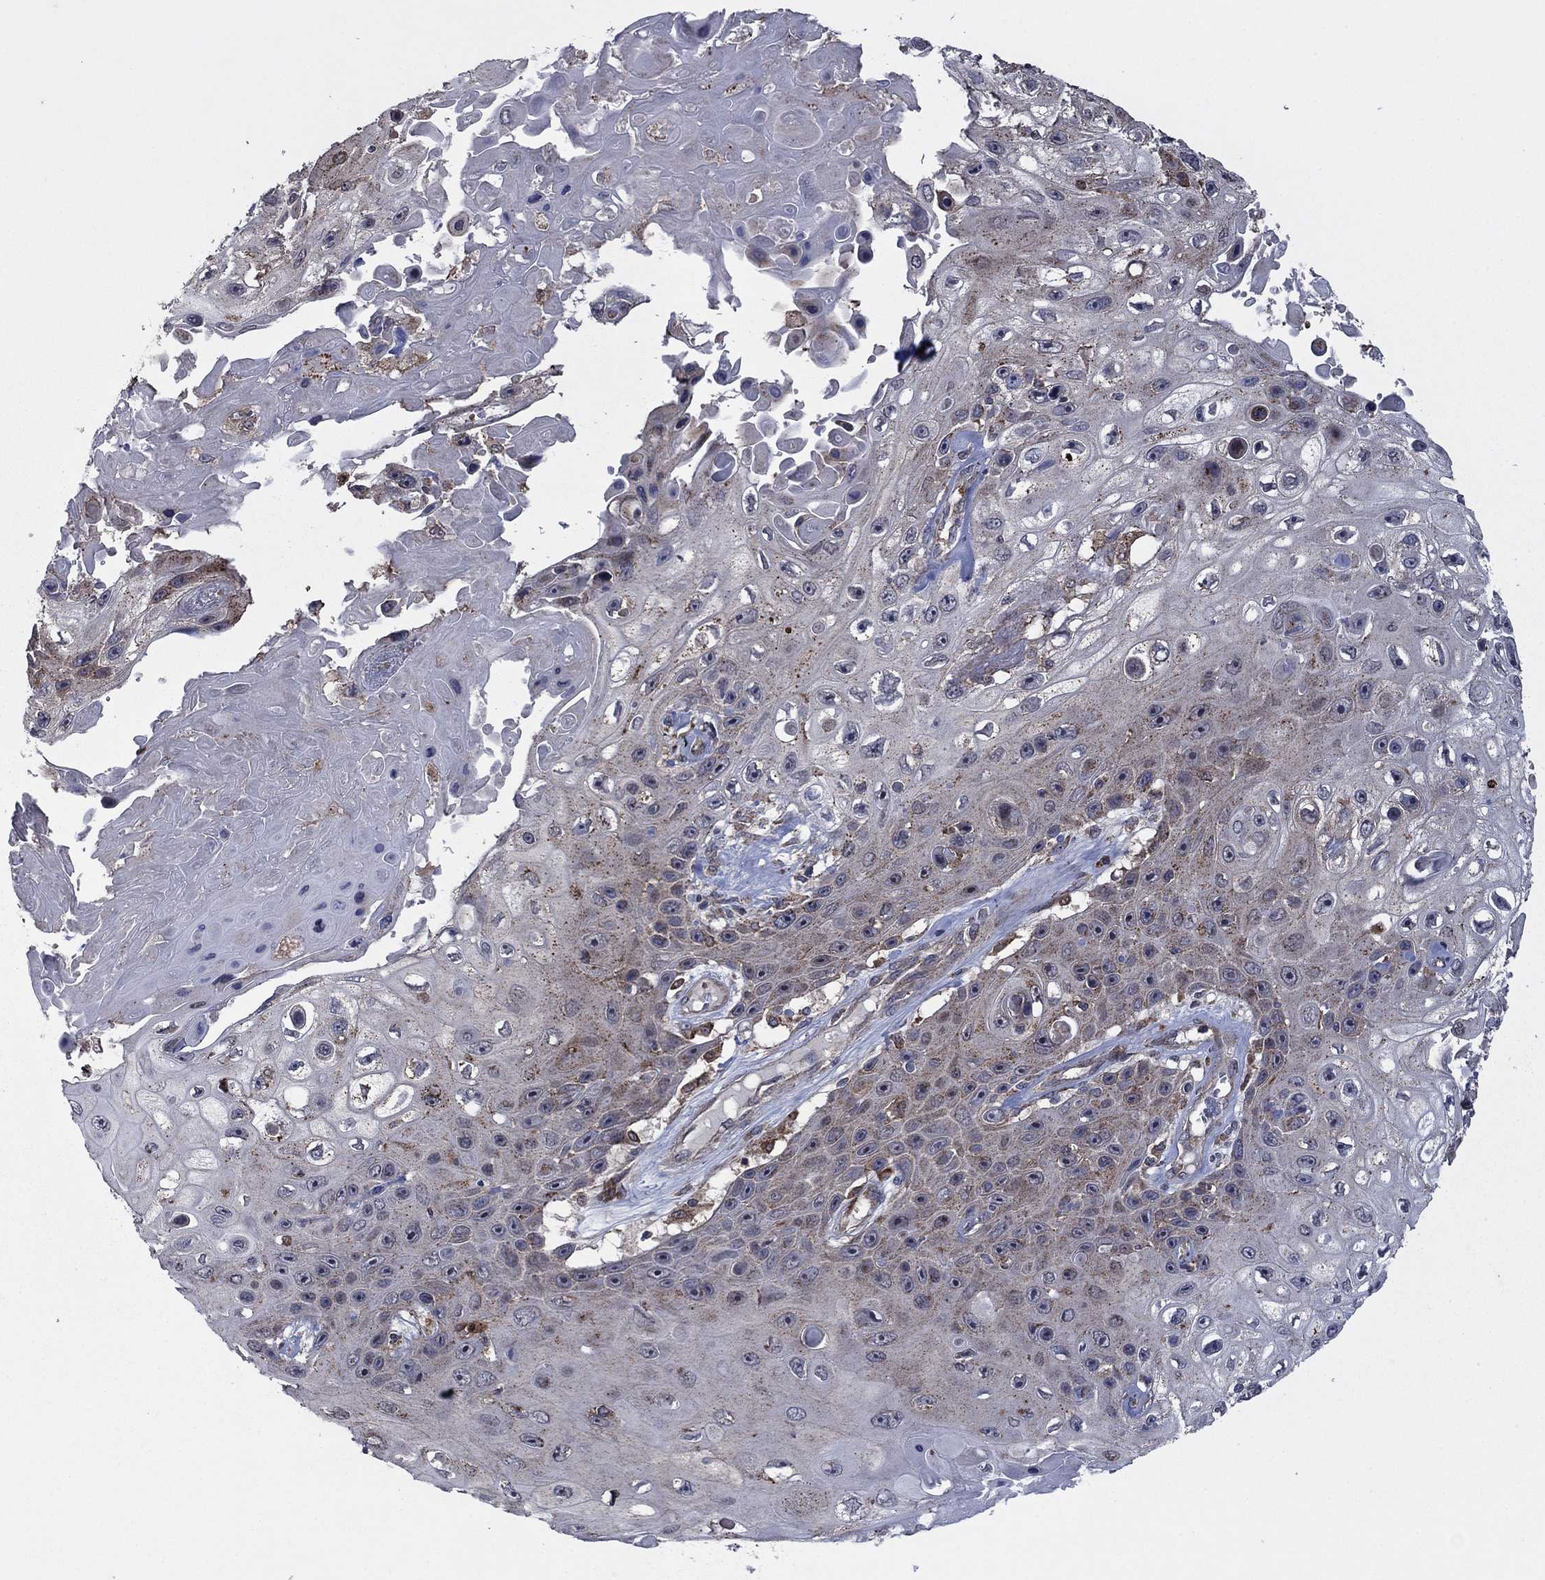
{"staining": {"intensity": "moderate", "quantity": "<25%", "location": "cytoplasmic/membranous"}, "tissue": "skin cancer", "cell_type": "Tumor cells", "image_type": "cancer", "snomed": [{"axis": "morphology", "description": "Squamous cell carcinoma, NOS"}, {"axis": "topography", "description": "Skin"}], "caption": "An image of human squamous cell carcinoma (skin) stained for a protein shows moderate cytoplasmic/membranous brown staining in tumor cells.", "gene": "MEA1", "patient": {"sex": "male", "age": 82}}